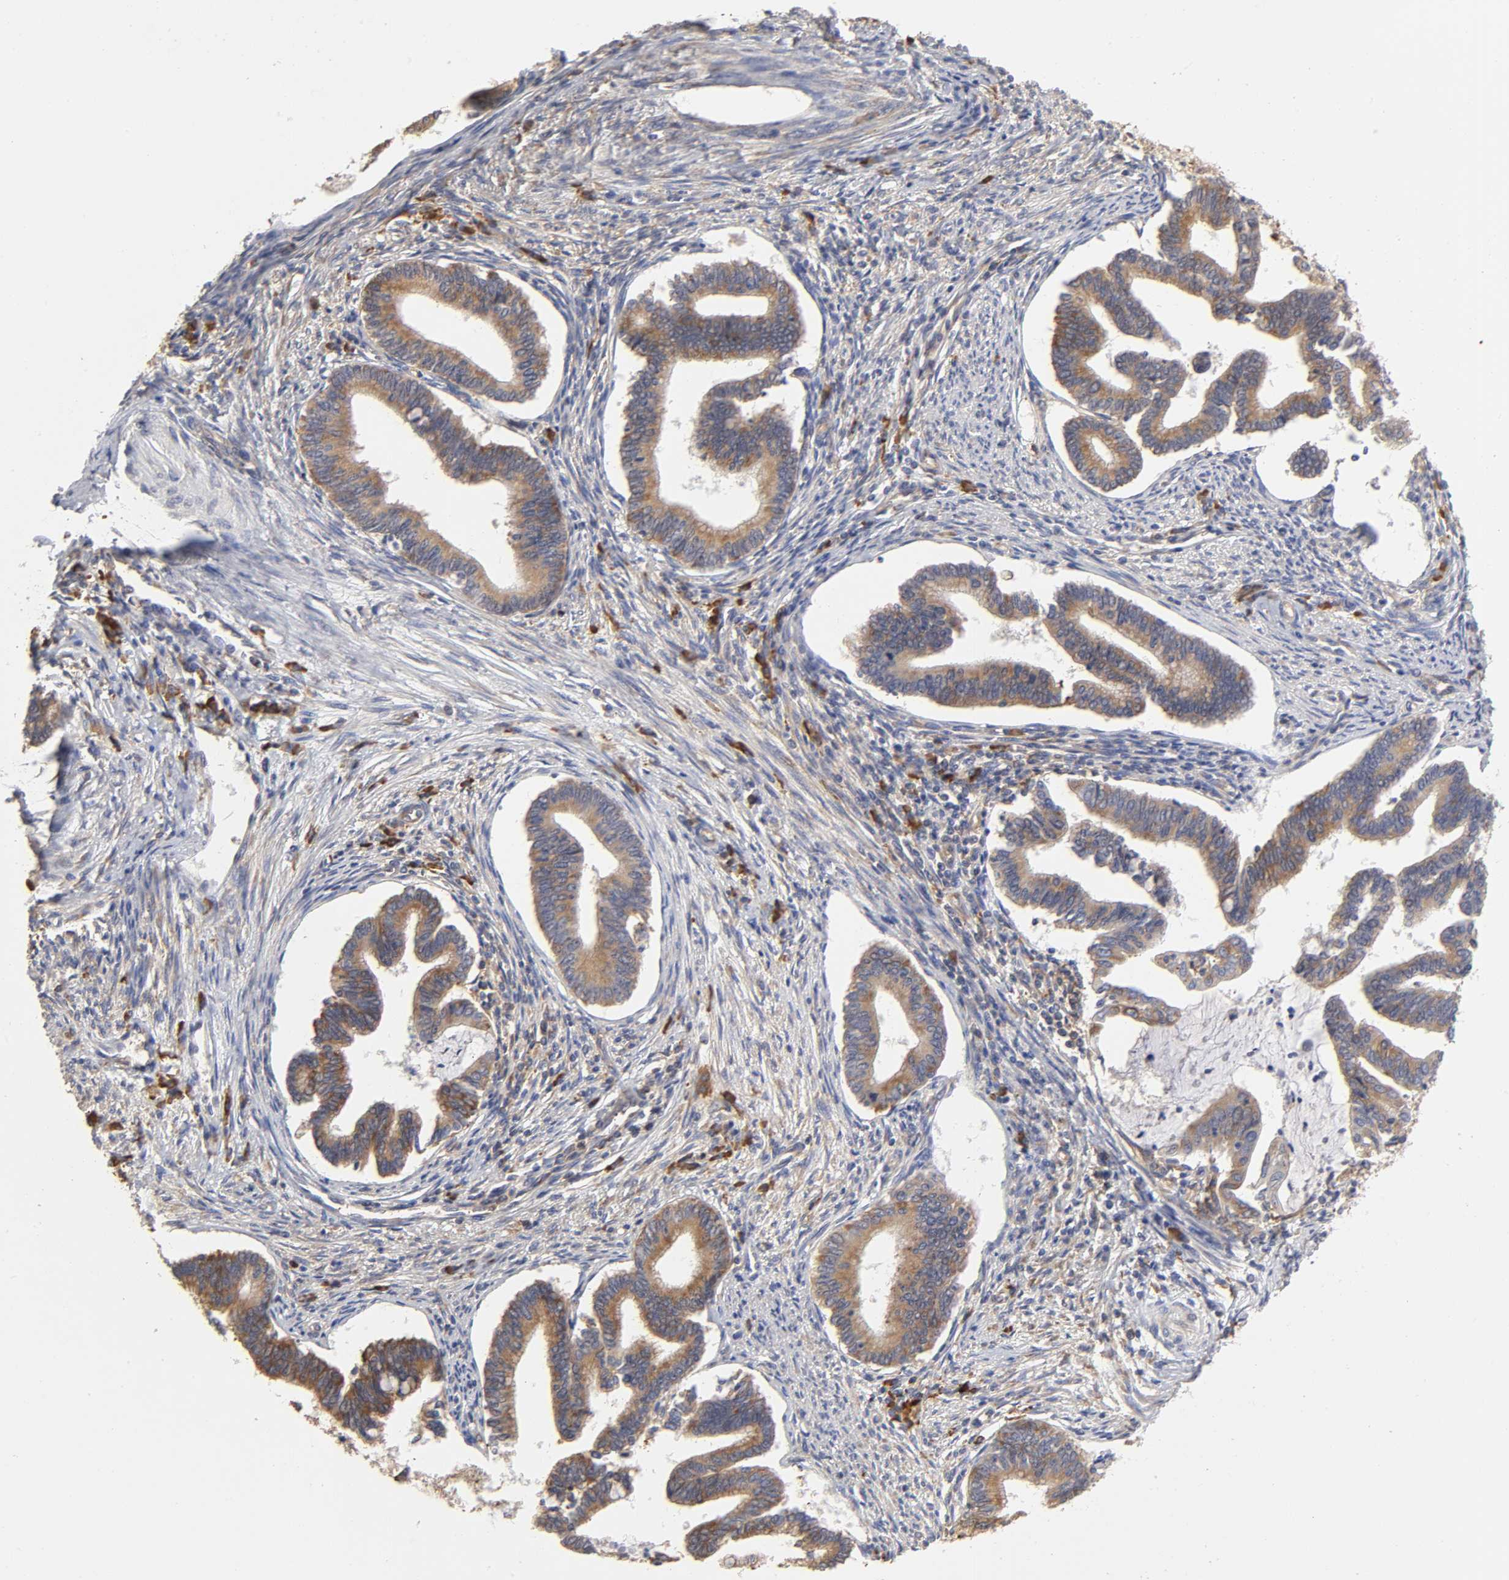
{"staining": {"intensity": "moderate", "quantity": ">75%", "location": "cytoplasmic/membranous"}, "tissue": "cervical cancer", "cell_type": "Tumor cells", "image_type": "cancer", "snomed": [{"axis": "morphology", "description": "Adenocarcinoma, NOS"}, {"axis": "topography", "description": "Cervix"}], "caption": "Cervical cancer stained with DAB immunohistochemistry (IHC) demonstrates medium levels of moderate cytoplasmic/membranous positivity in approximately >75% of tumor cells. (DAB (3,3'-diaminobenzidine) IHC, brown staining for protein, blue staining for nuclei).", "gene": "RPL14", "patient": {"sex": "female", "age": 36}}